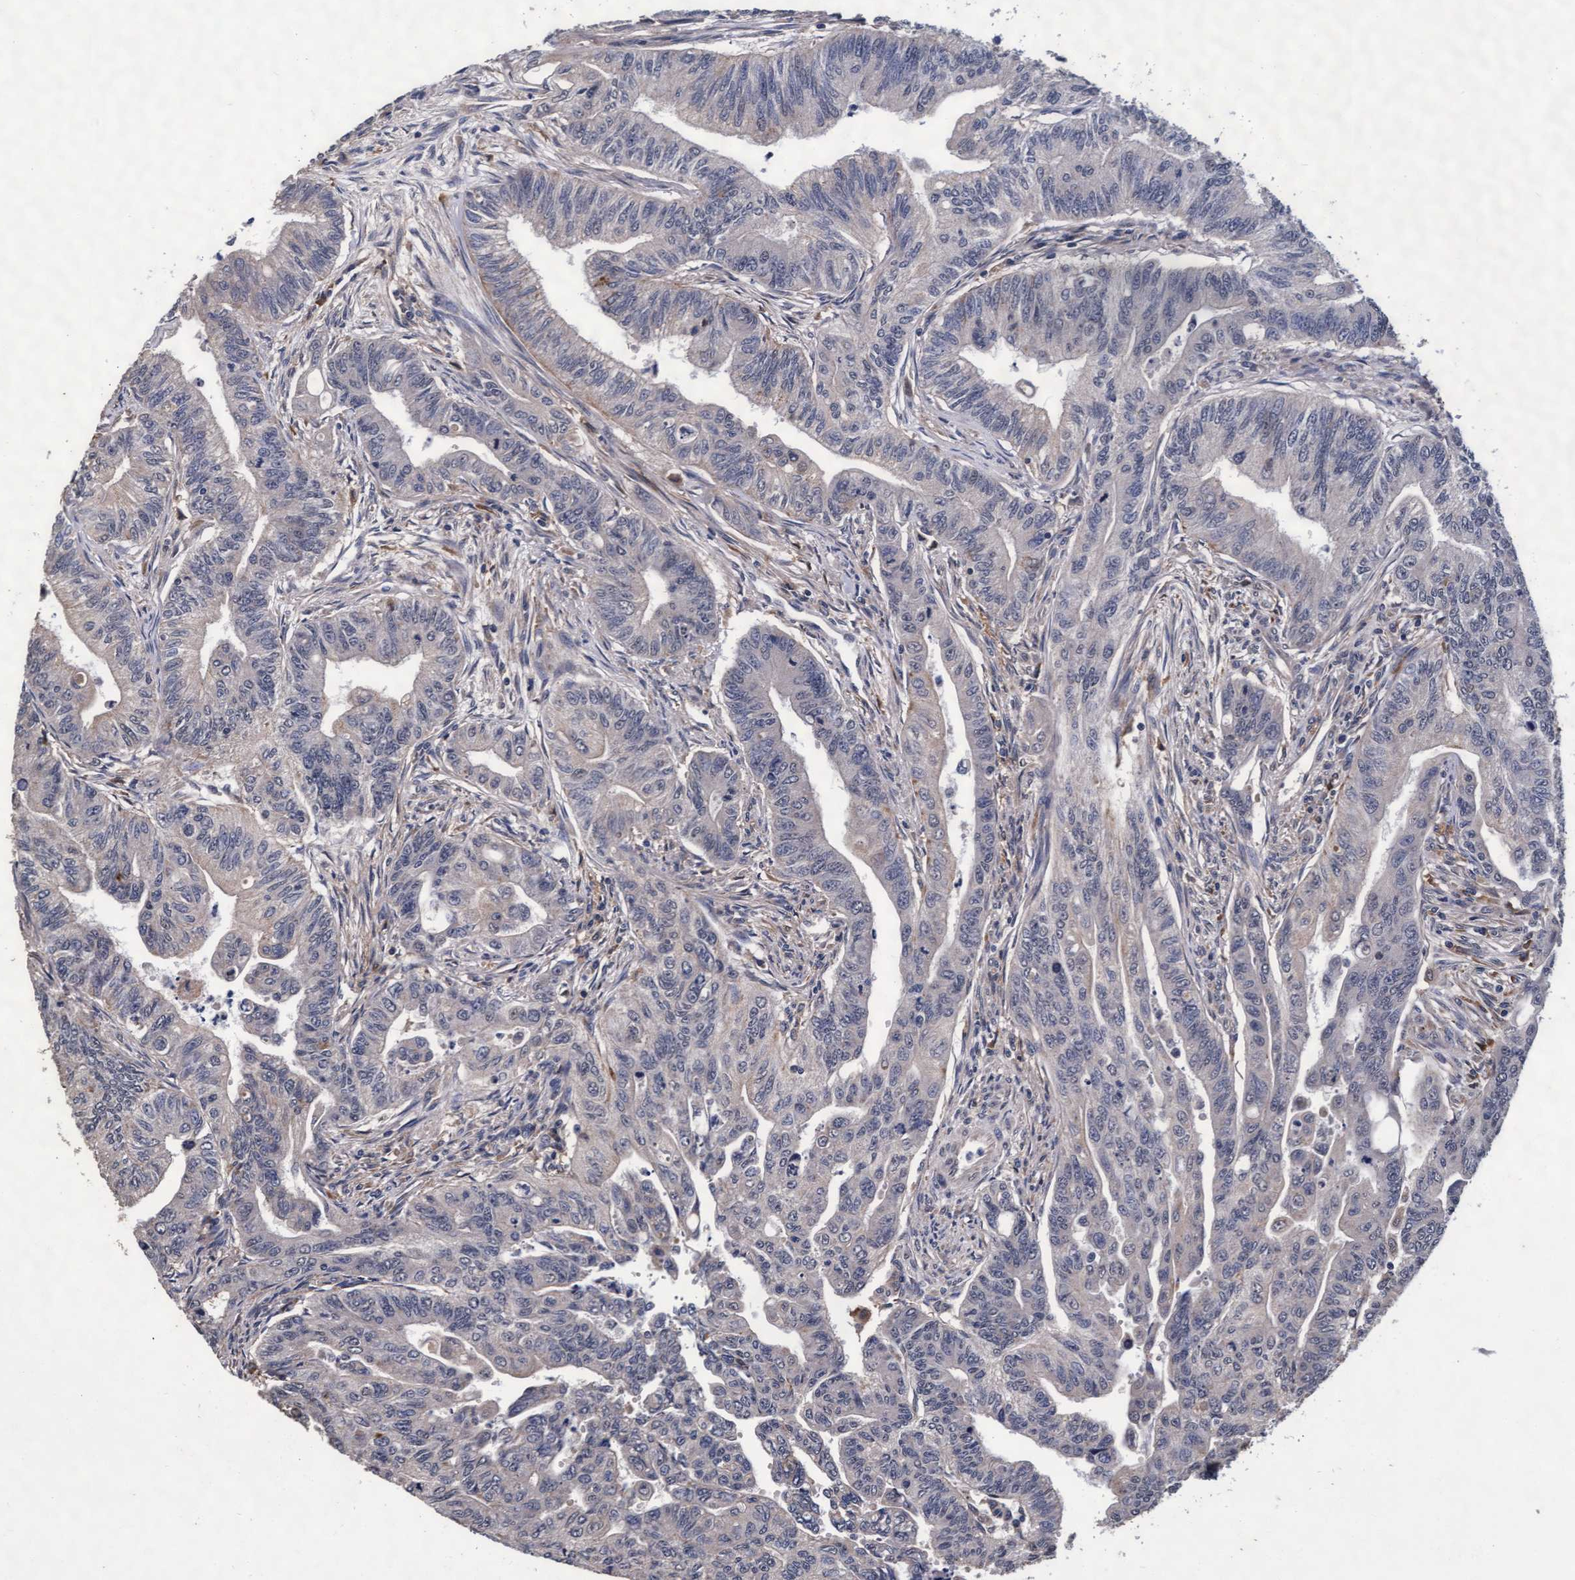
{"staining": {"intensity": "negative", "quantity": "none", "location": "none"}, "tissue": "colorectal cancer", "cell_type": "Tumor cells", "image_type": "cancer", "snomed": [{"axis": "morphology", "description": "Adenoma, NOS"}, {"axis": "morphology", "description": "Adenocarcinoma, NOS"}, {"axis": "topography", "description": "Colon"}], "caption": "The micrograph displays no significant staining in tumor cells of colorectal cancer.", "gene": "CPQ", "patient": {"sex": "male", "age": 79}}